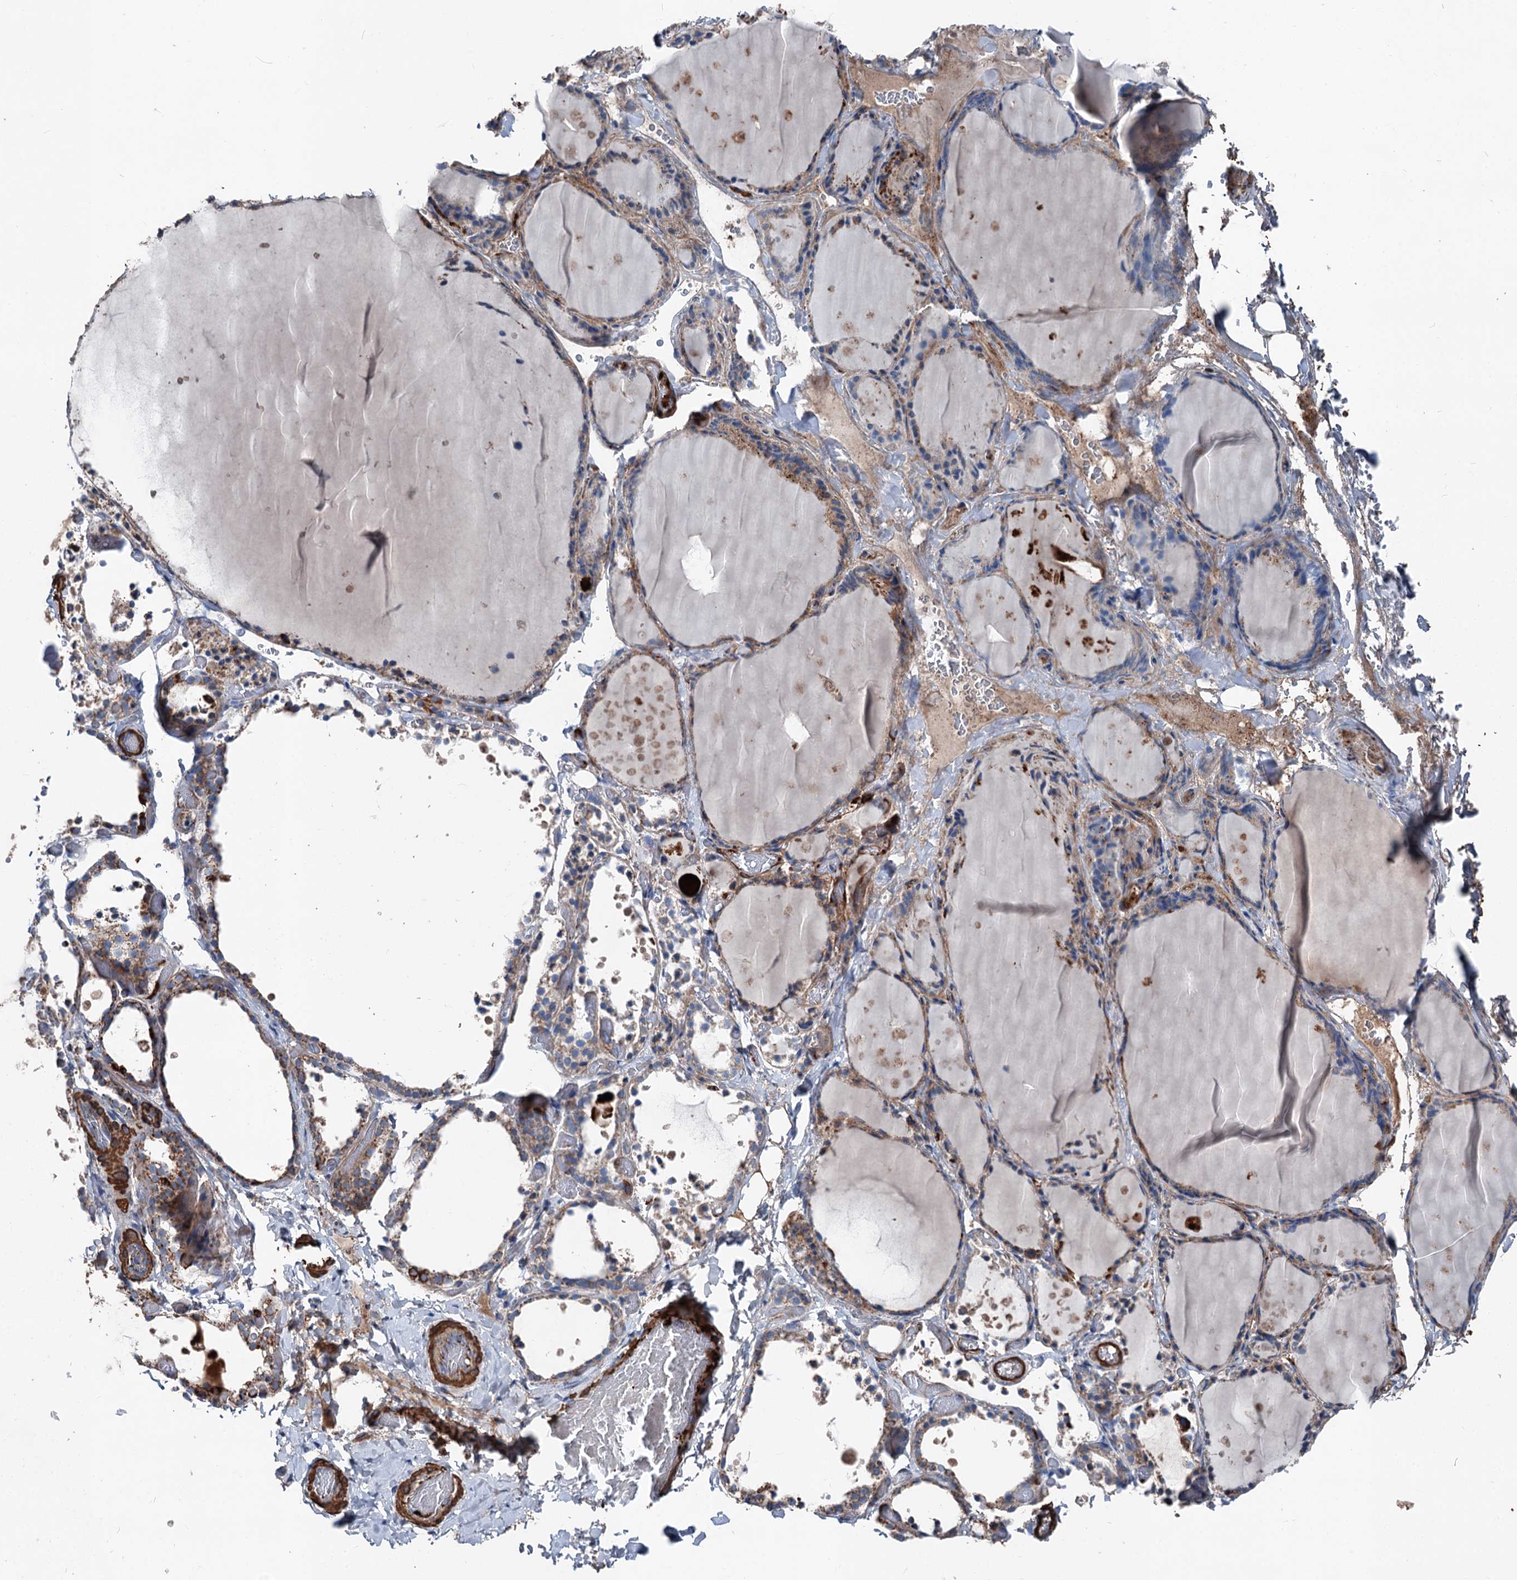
{"staining": {"intensity": "strong", "quantity": "25%-75%", "location": "cytoplasmic/membranous"}, "tissue": "thyroid gland", "cell_type": "Glandular cells", "image_type": "normal", "snomed": [{"axis": "morphology", "description": "Normal tissue, NOS"}, {"axis": "topography", "description": "Thyroid gland"}], "caption": "Protein analysis of normal thyroid gland reveals strong cytoplasmic/membranous expression in about 25%-75% of glandular cells.", "gene": "DDIAS", "patient": {"sex": "female", "age": 44}}